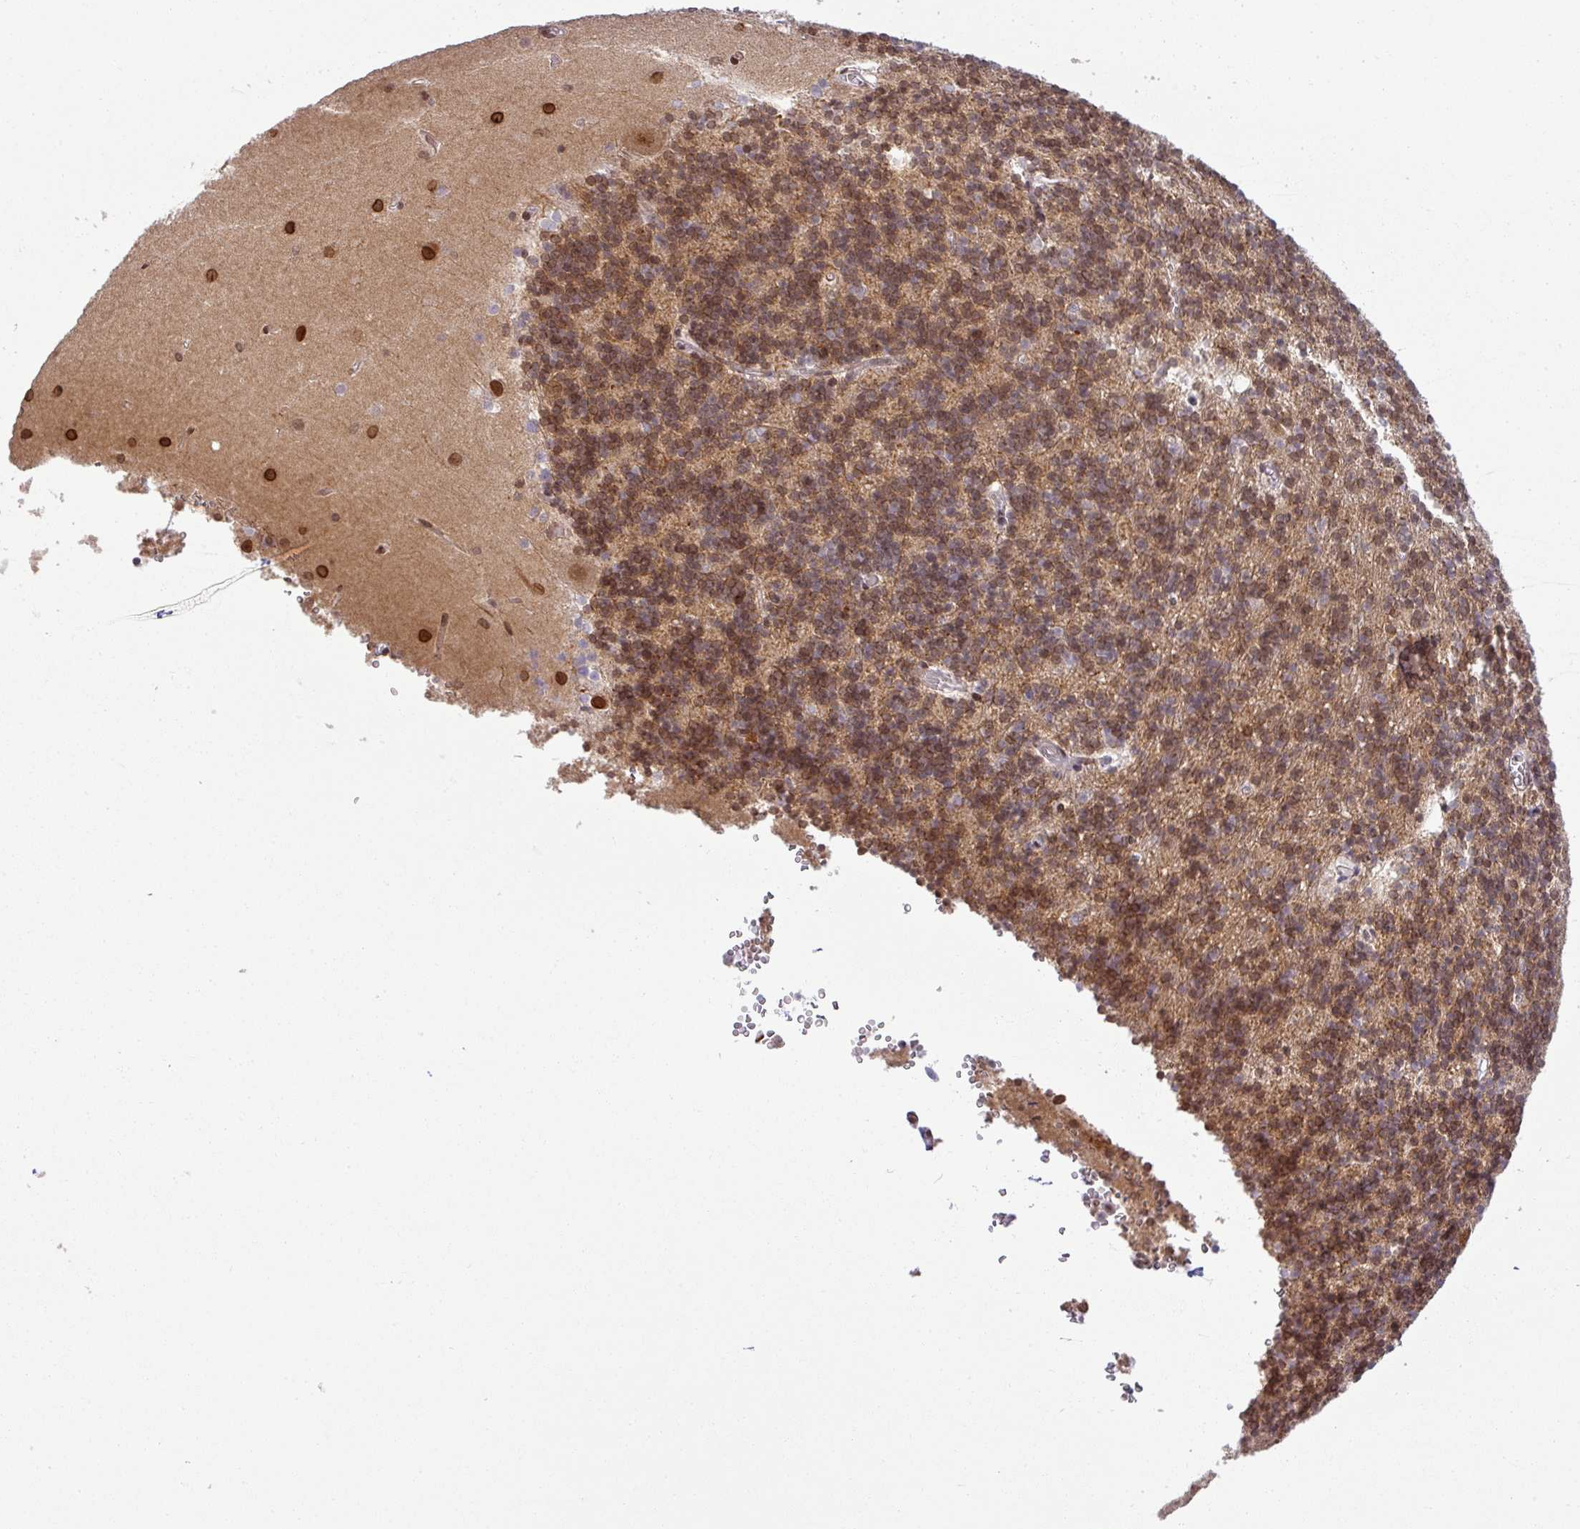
{"staining": {"intensity": "moderate", "quantity": "25%-75%", "location": "nuclear"}, "tissue": "cerebellum", "cell_type": "Cells in granular layer", "image_type": "normal", "snomed": [{"axis": "morphology", "description": "Normal tissue, NOS"}, {"axis": "topography", "description": "Cerebellum"}], "caption": "This micrograph displays normal cerebellum stained with immunohistochemistry to label a protein in brown. The nuclear of cells in granular layer show moderate positivity for the protein. Nuclei are counter-stained blue.", "gene": "PTPN20", "patient": {"sex": "male", "age": 54}}